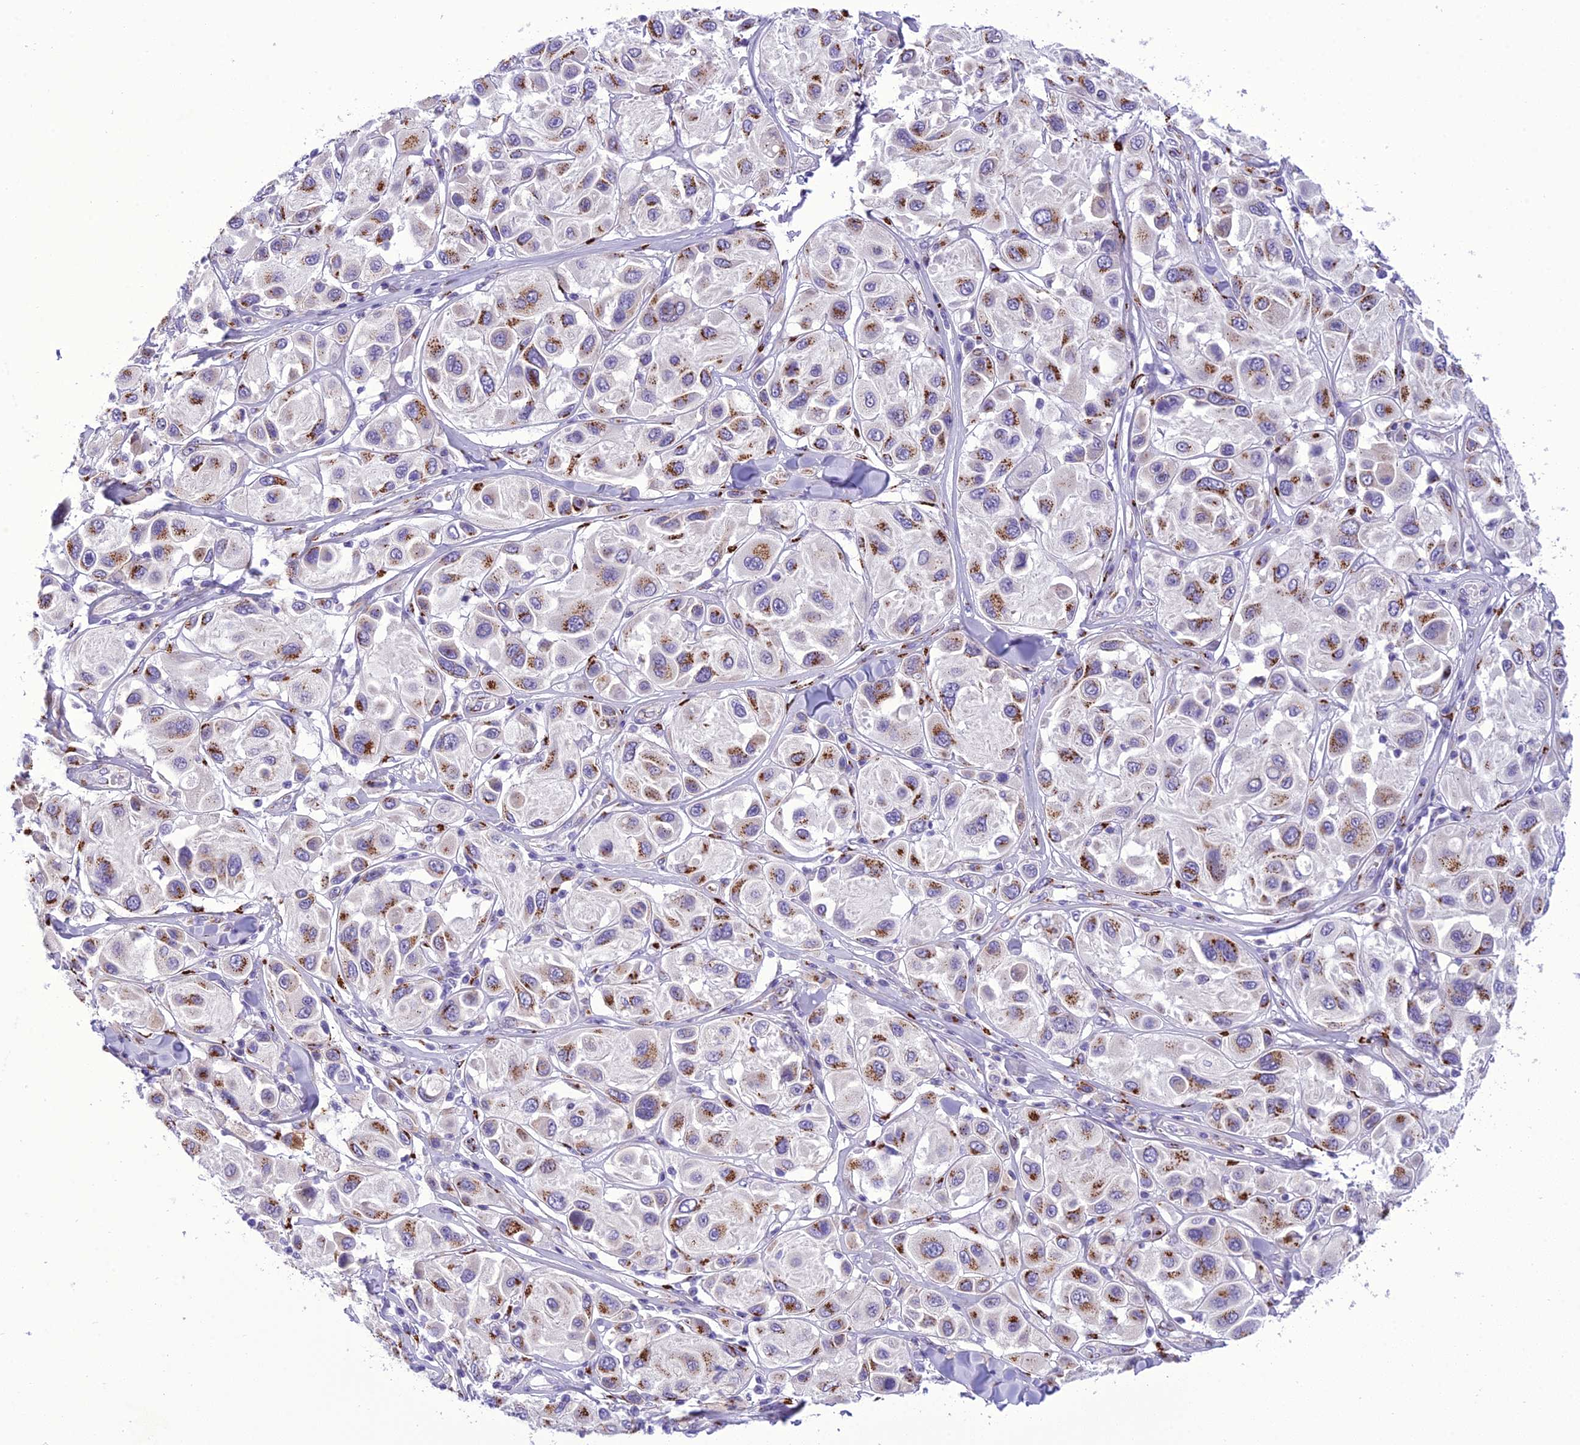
{"staining": {"intensity": "moderate", "quantity": ">75%", "location": "cytoplasmic/membranous"}, "tissue": "melanoma", "cell_type": "Tumor cells", "image_type": "cancer", "snomed": [{"axis": "morphology", "description": "Malignant melanoma, Metastatic site"}, {"axis": "topography", "description": "Skin"}], "caption": "This micrograph shows melanoma stained with immunohistochemistry to label a protein in brown. The cytoplasmic/membranous of tumor cells show moderate positivity for the protein. Nuclei are counter-stained blue.", "gene": "GOLM2", "patient": {"sex": "male", "age": 41}}